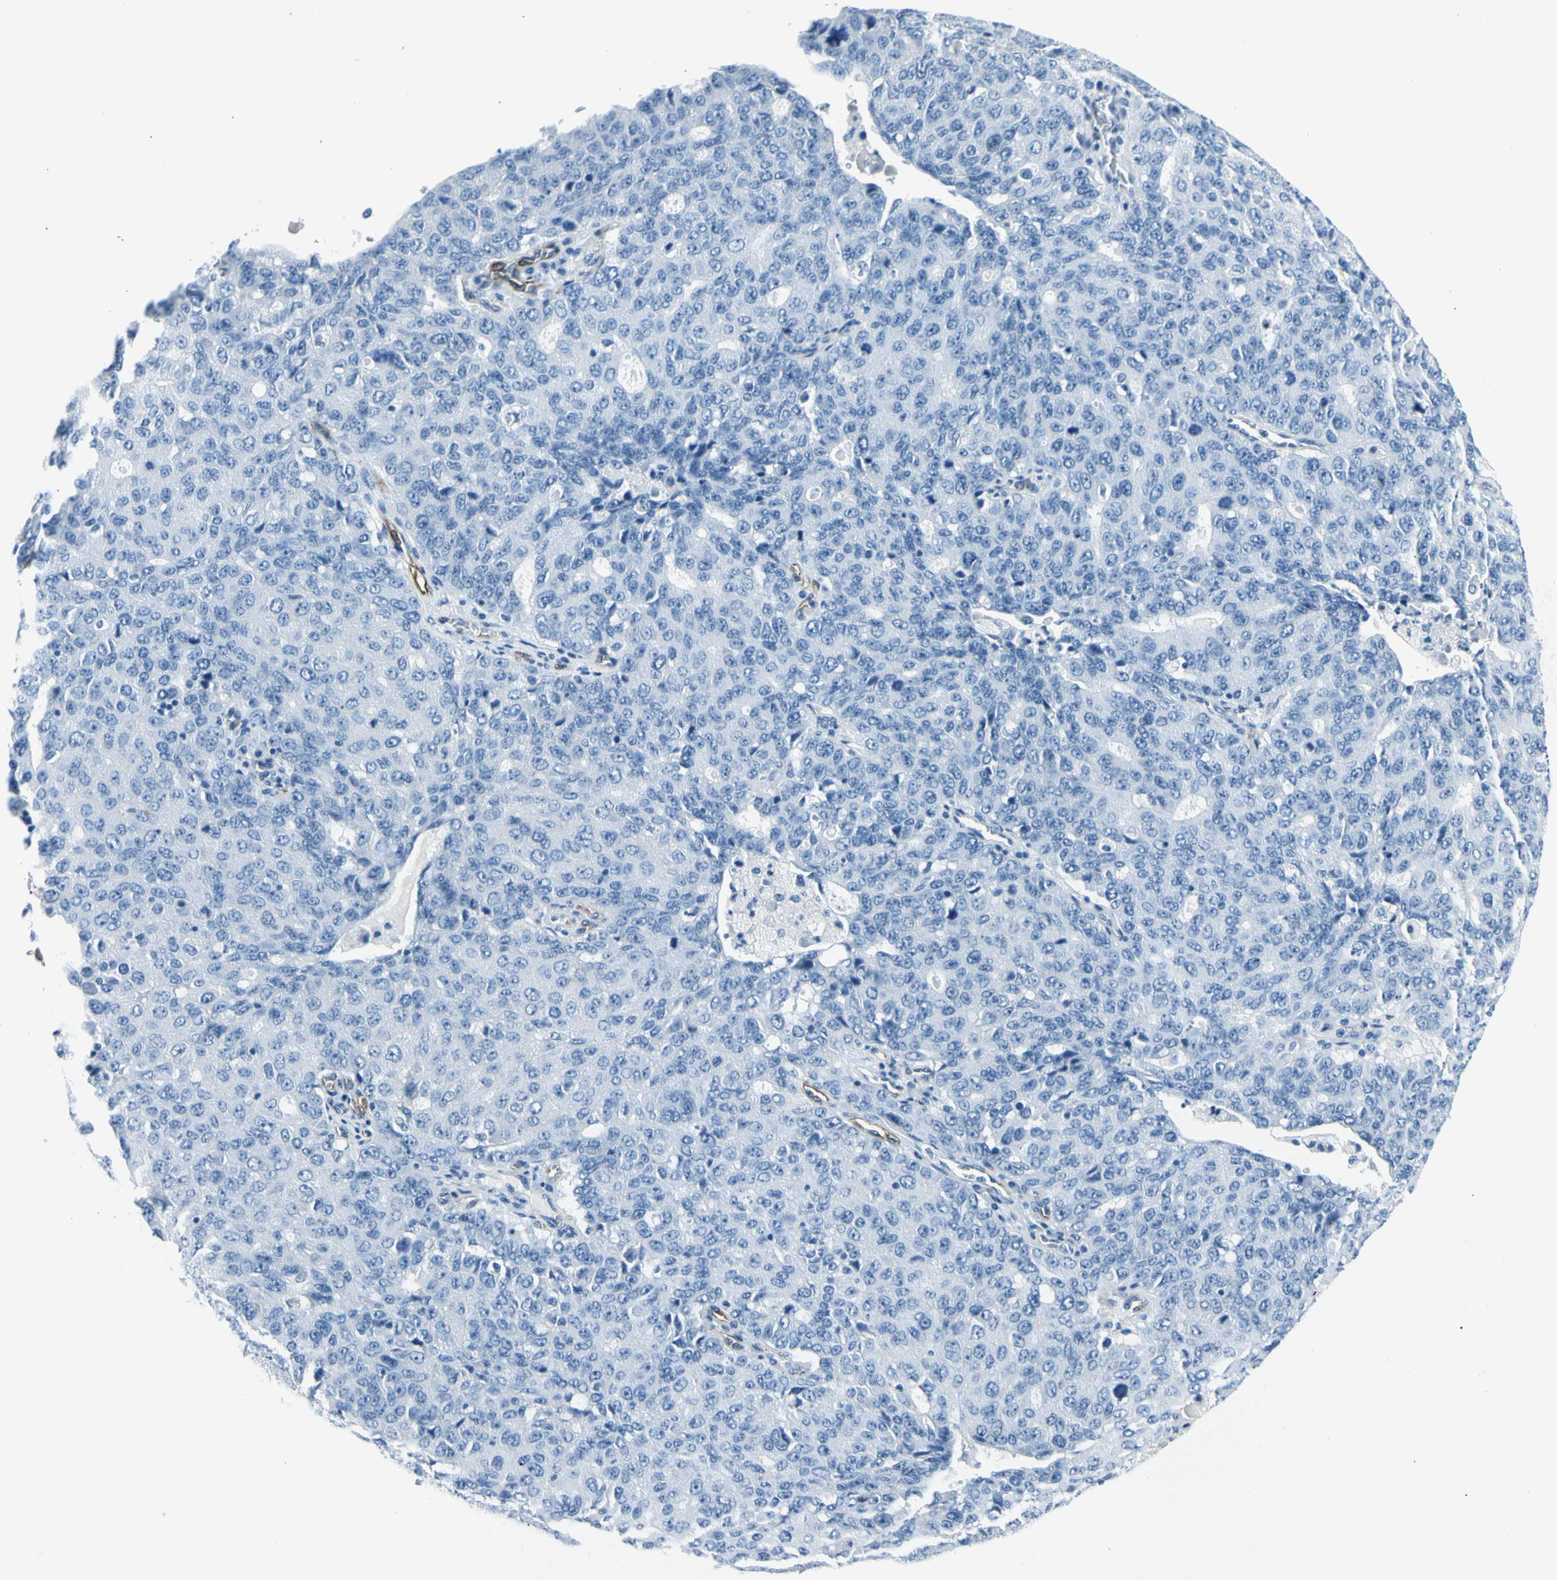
{"staining": {"intensity": "negative", "quantity": "none", "location": "none"}, "tissue": "ovarian cancer", "cell_type": "Tumor cells", "image_type": "cancer", "snomed": [{"axis": "morphology", "description": "Carcinoma, endometroid"}, {"axis": "topography", "description": "Ovary"}], "caption": "A high-resolution micrograph shows immunohistochemistry (IHC) staining of ovarian endometroid carcinoma, which demonstrates no significant expression in tumor cells.", "gene": "PTH2R", "patient": {"sex": "female", "age": 62}}